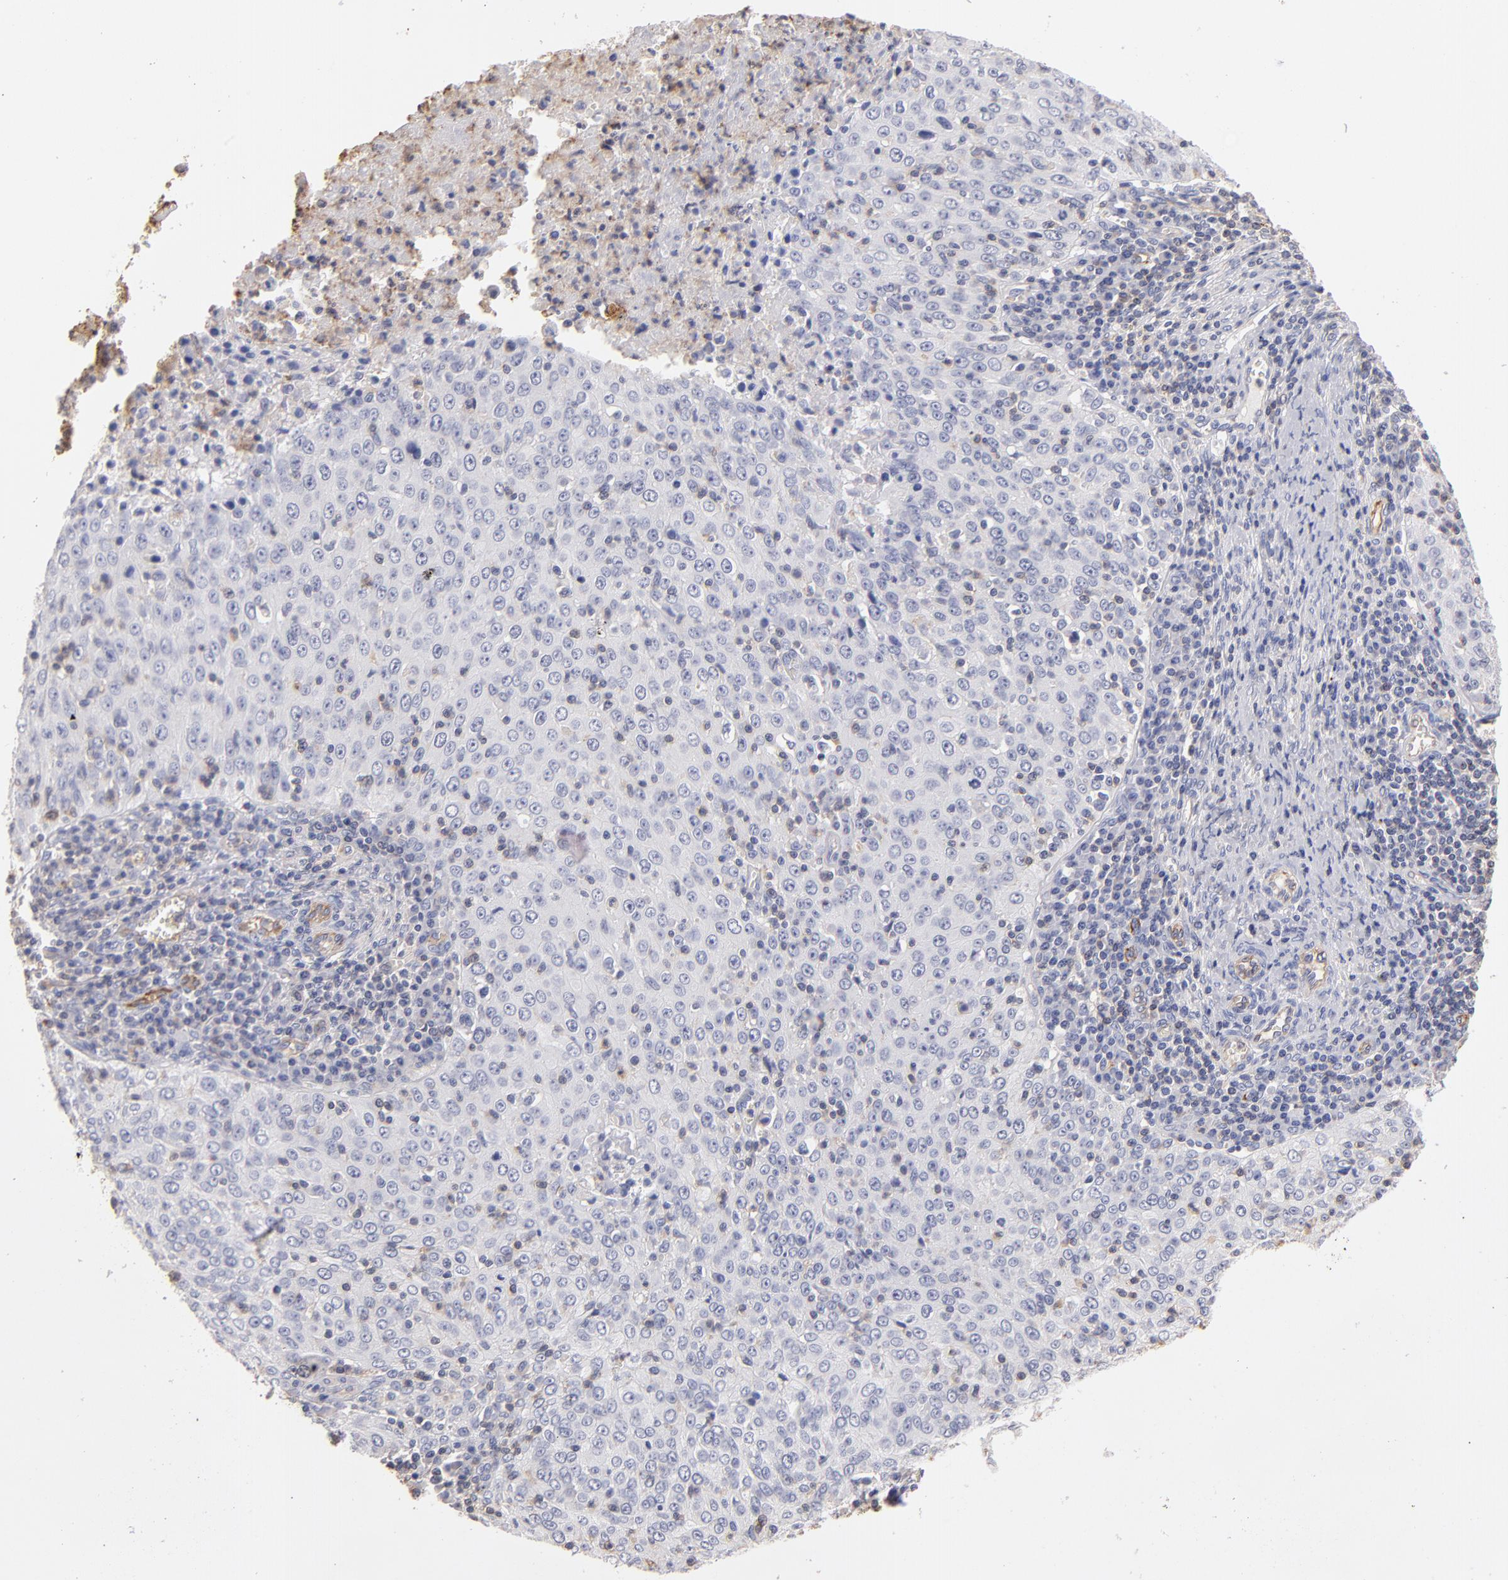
{"staining": {"intensity": "negative", "quantity": "none", "location": "none"}, "tissue": "cervical cancer", "cell_type": "Tumor cells", "image_type": "cancer", "snomed": [{"axis": "morphology", "description": "Squamous cell carcinoma, NOS"}, {"axis": "topography", "description": "Cervix"}], "caption": "The IHC micrograph has no significant staining in tumor cells of squamous cell carcinoma (cervical) tissue.", "gene": "ABCB1", "patient": {"sex": "female", "age": 27}}